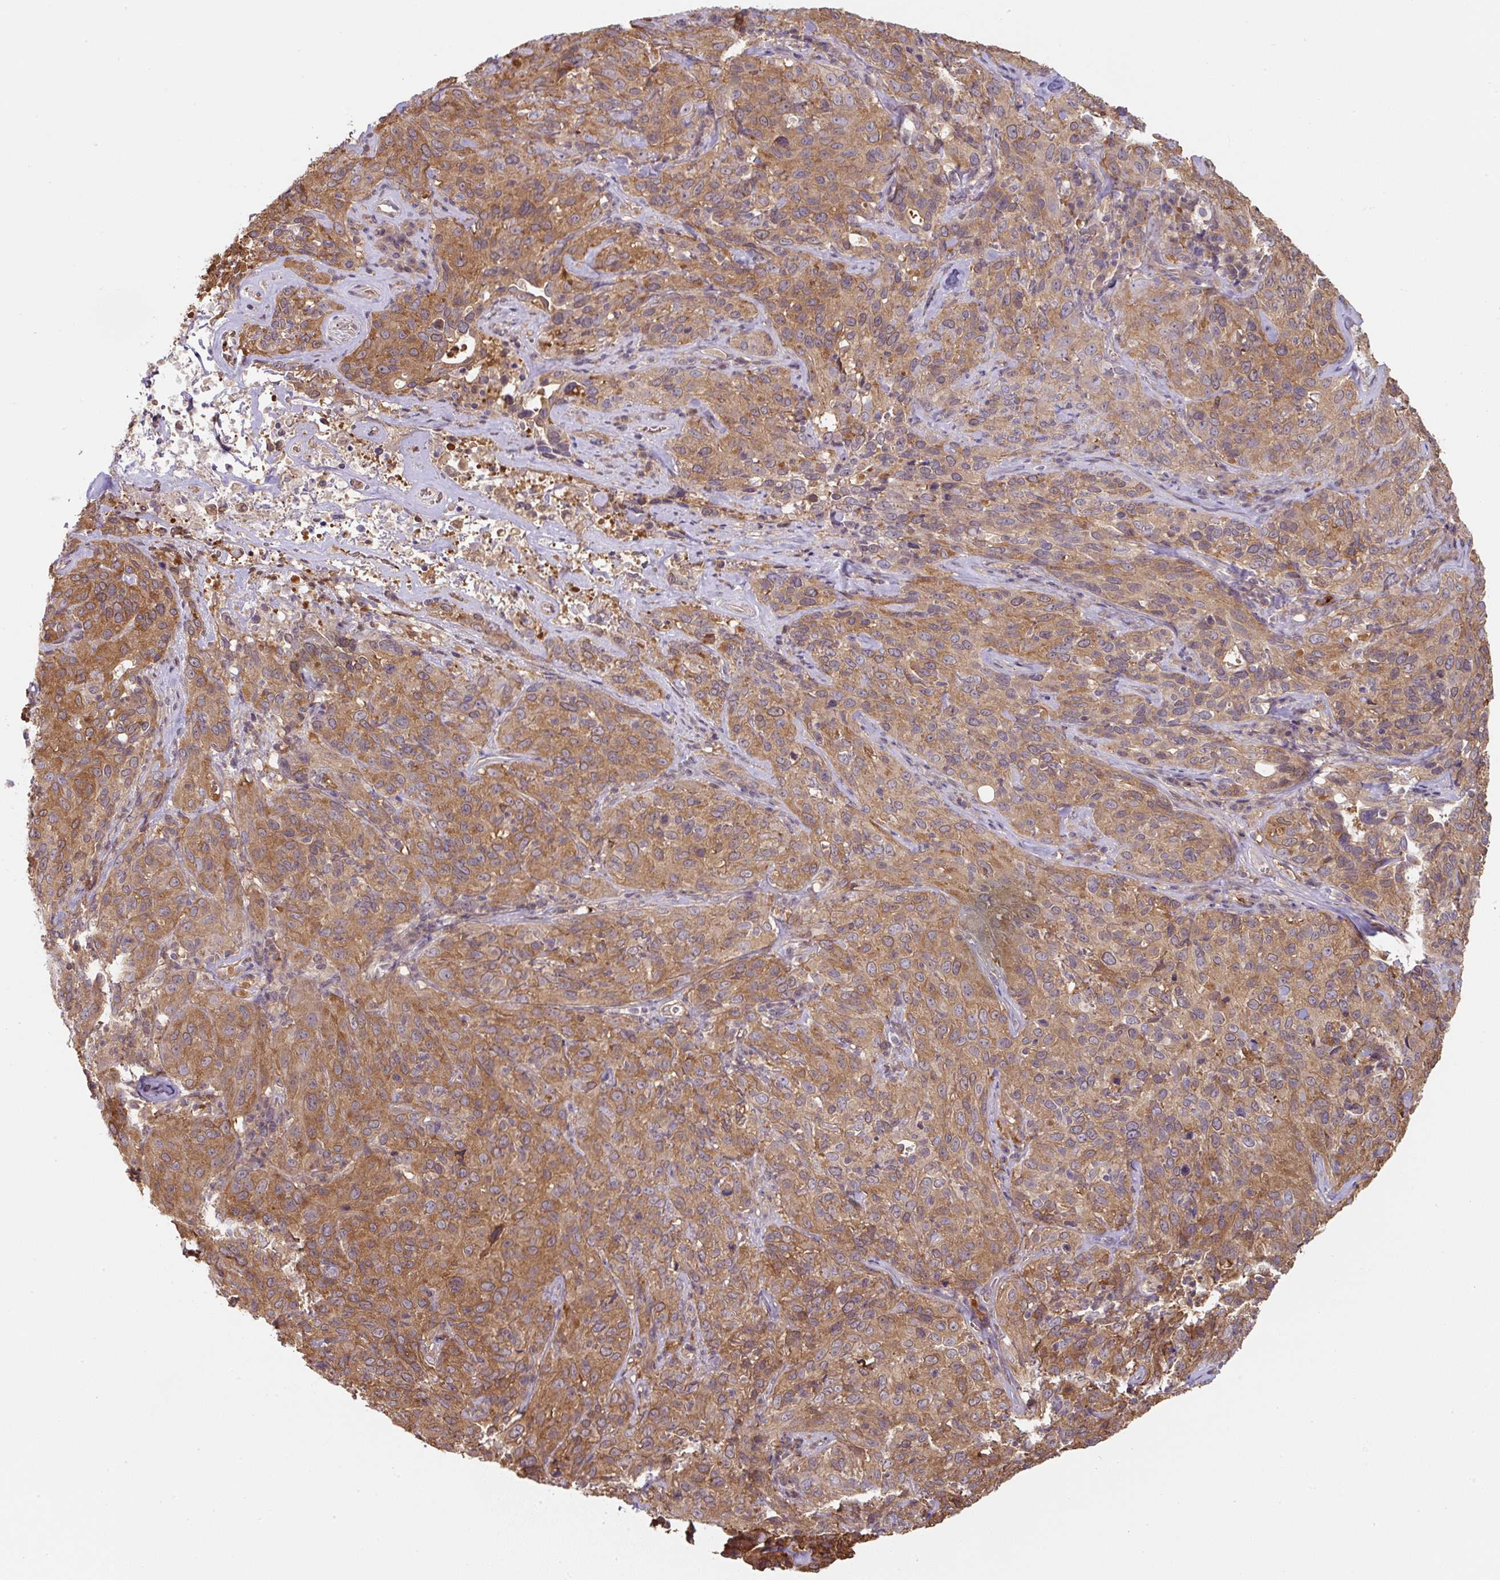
{"staining": {"intensity": "strong", "quantity": ">75%", "location": "cytoplasmic/membranous"}, "tissue": "cervical cancer", "cell_type": "Tumor cells", "image_type": "cancer", "snomed": [{"axis": "morphology", "description": "Squamous cell carcinoma, NOS"}, {"axis": "topography", "description": "Cervix"}], "caption": "Immunohistochemical staining of human squamous cell carcinoma (cervical) shows high levels of strong cytoplasmic/membranous positivity in approximately >75% of tumor cells.", "gene": "ST13", "patient": {"sex": "female", "age": 51}}